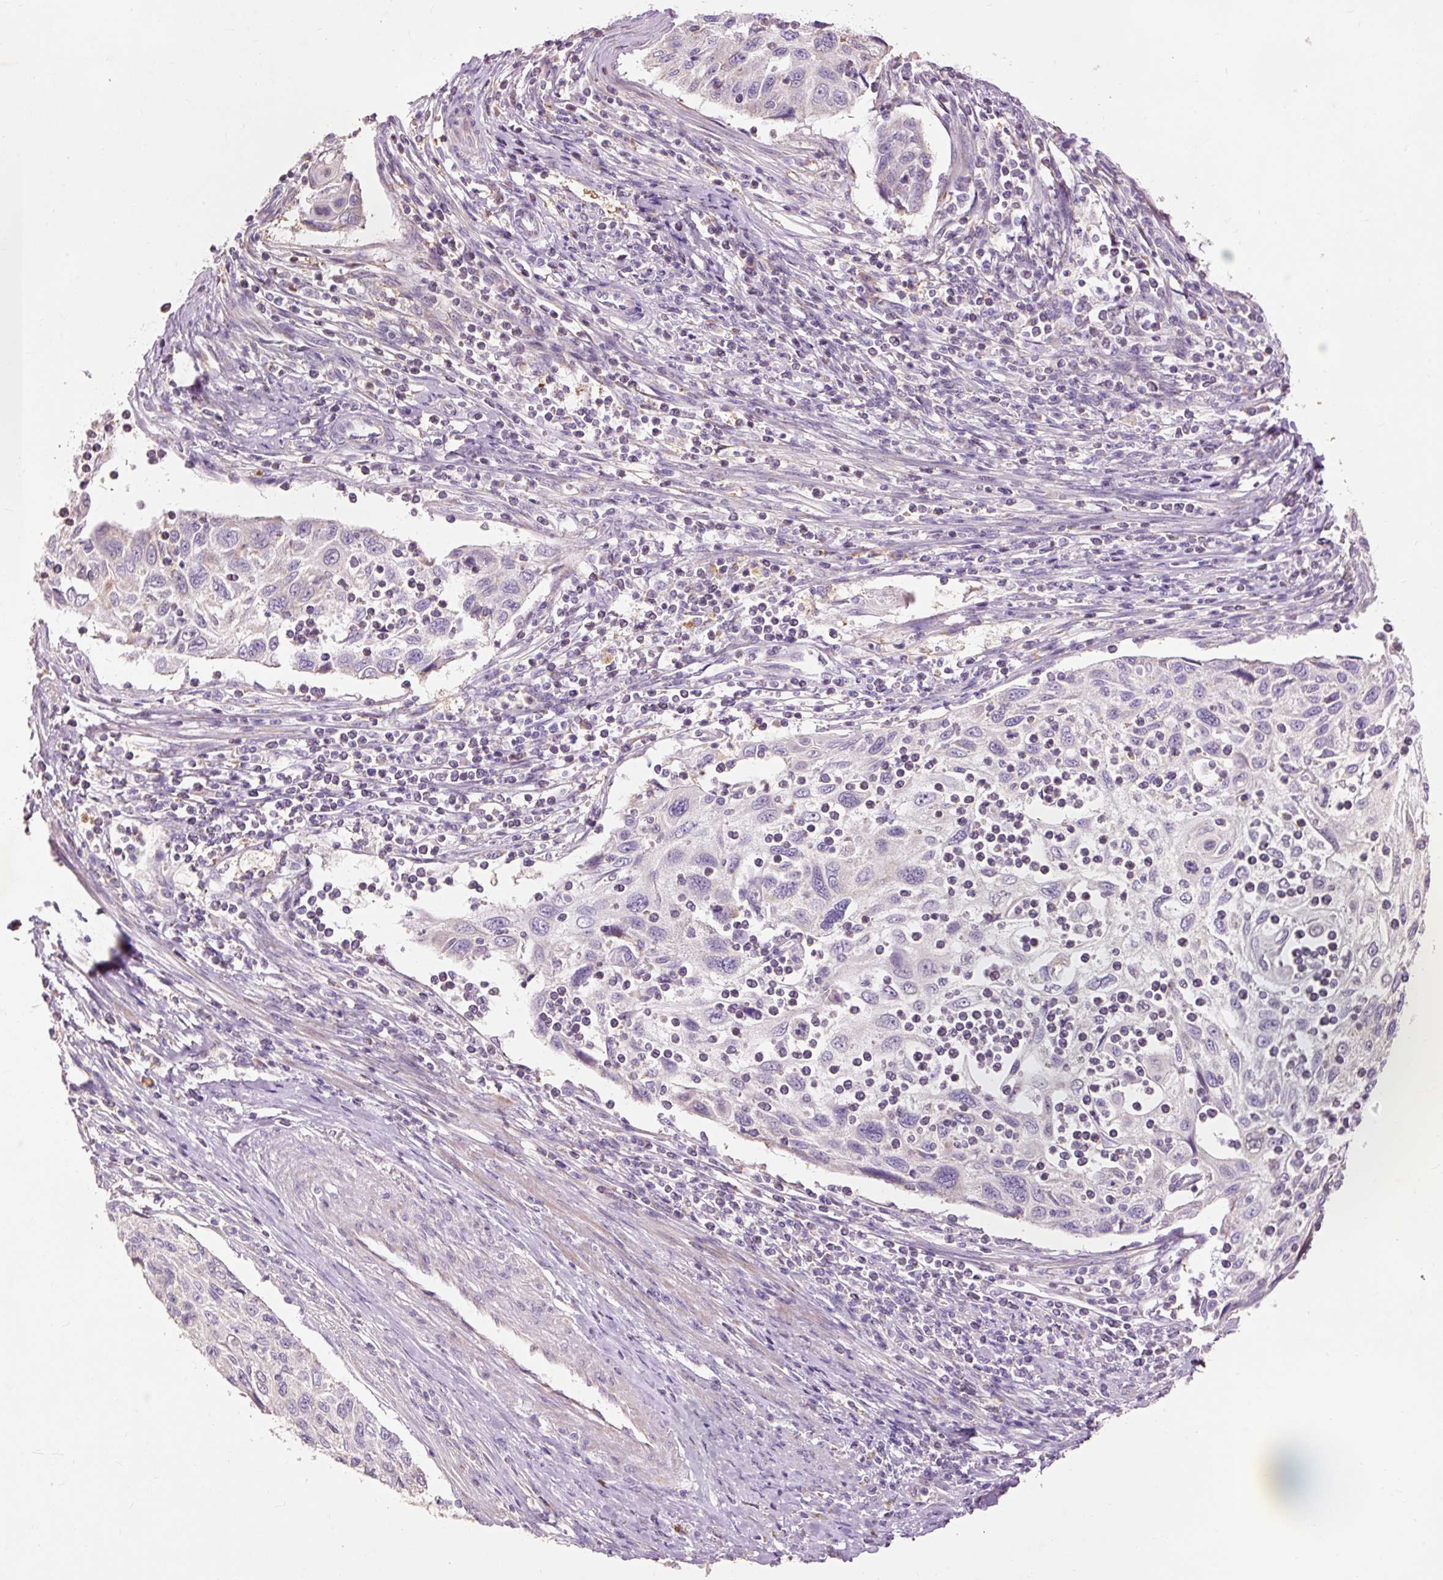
{"staining": {"intensity": "negative", "quantity": "none", "location": "none"}, "tissue": "cervical cancer", "cell_type": "Tumor cells", "image_type": "cancer", "snomed": [{"axis": "morphology", "description": "Squamous cell carcinoma, NOS"}, {"axis": "topography", "description": "Cervix"}], "caption": "Immunohistochemical staining of human cervical cancer (squamous cell carcinoma) shows no significant staining in tumor cells.", "gene": "PRDX5", "patient": {"sex": "female", "age": 70}}